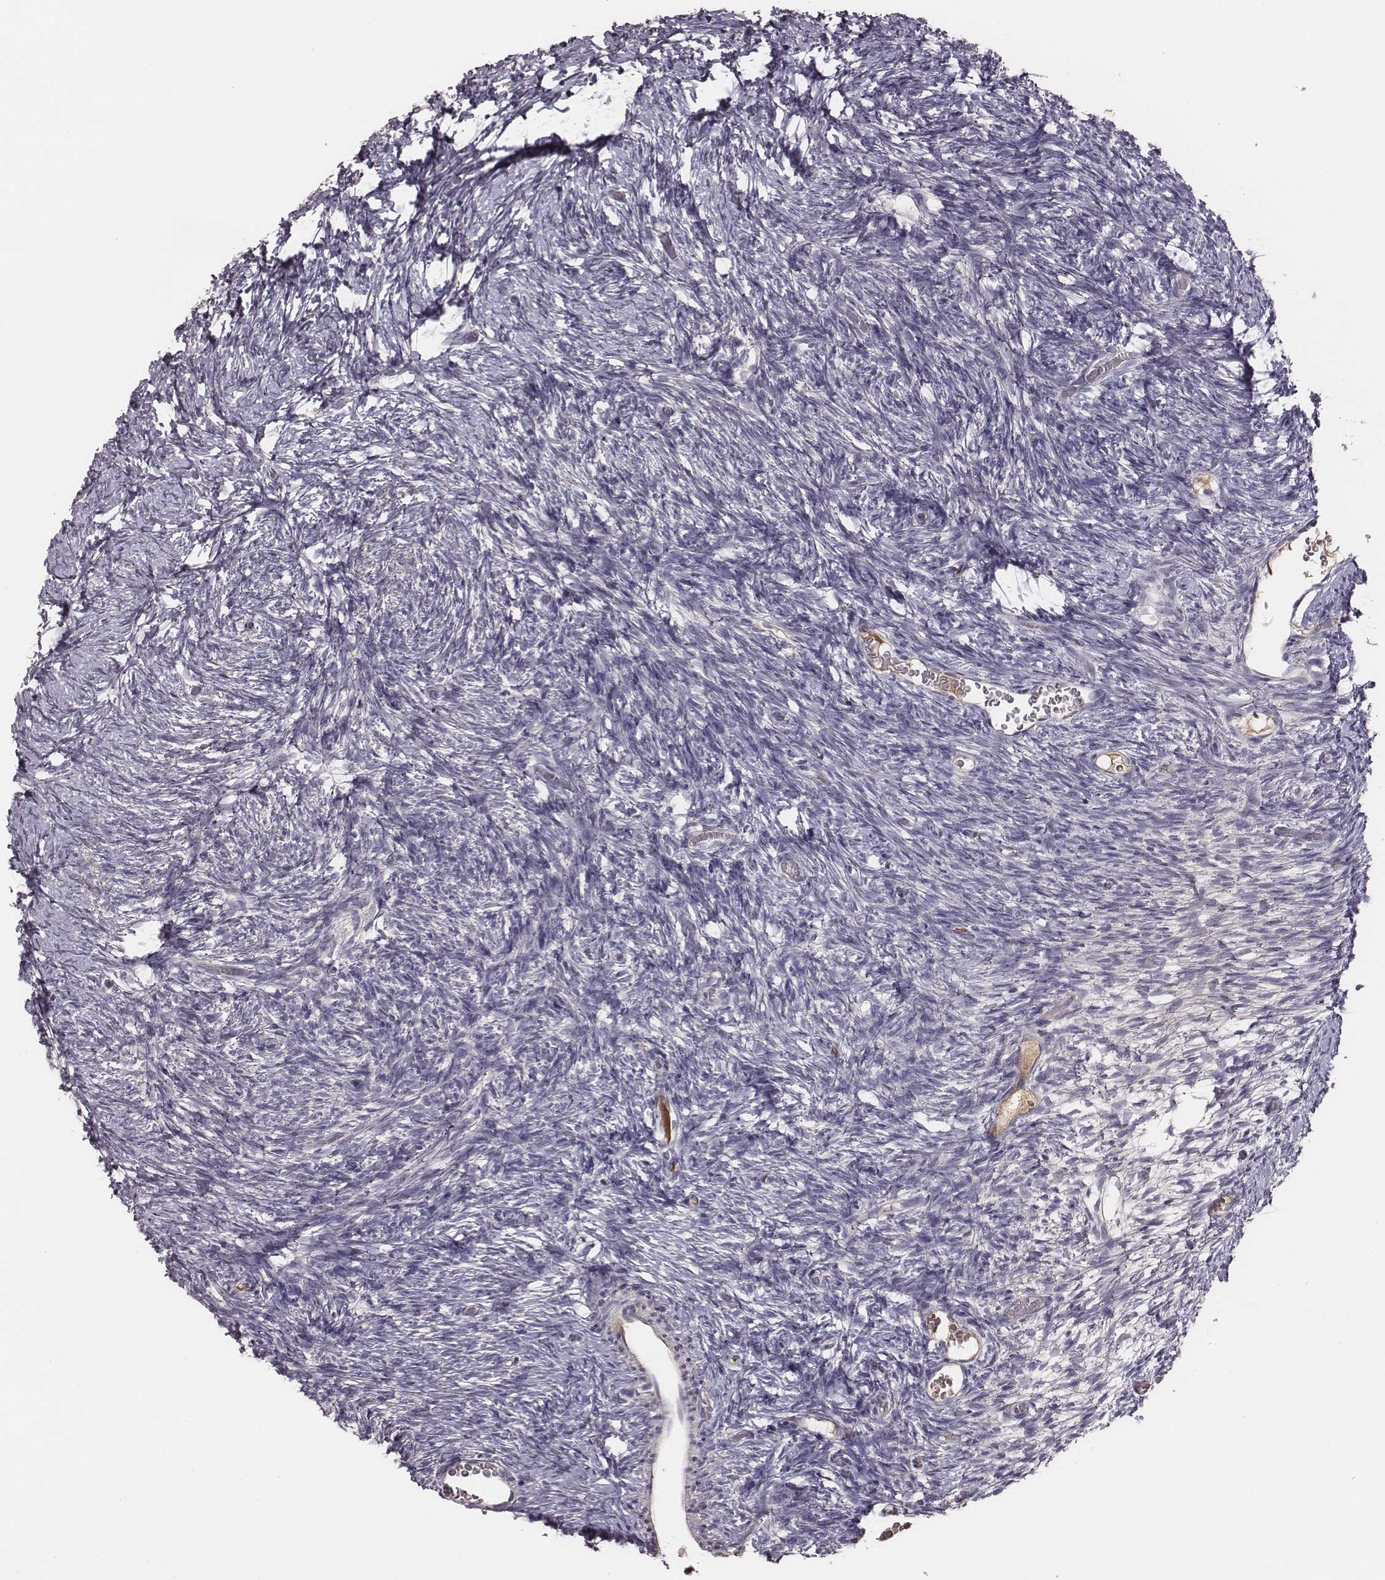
{"staining": {"intensity": "negative", "quantity": "none", "location": "none"}, "tissue": "ovary", "cell_type": "Ovarian stroma cells", "image_type": "normal", "snomed": [{"axis": "morphology", "description": "Normal tissue, NOS"}, {"axis": "topography", "description": "Ovary"}], "caption": "There is no significant positivity in ovarian stroma cells of ovary. (DAB IHC with hematoxylin counter stain).", "gene": "SLC22A6", "patient": {"sex": "female", "age": 39}}